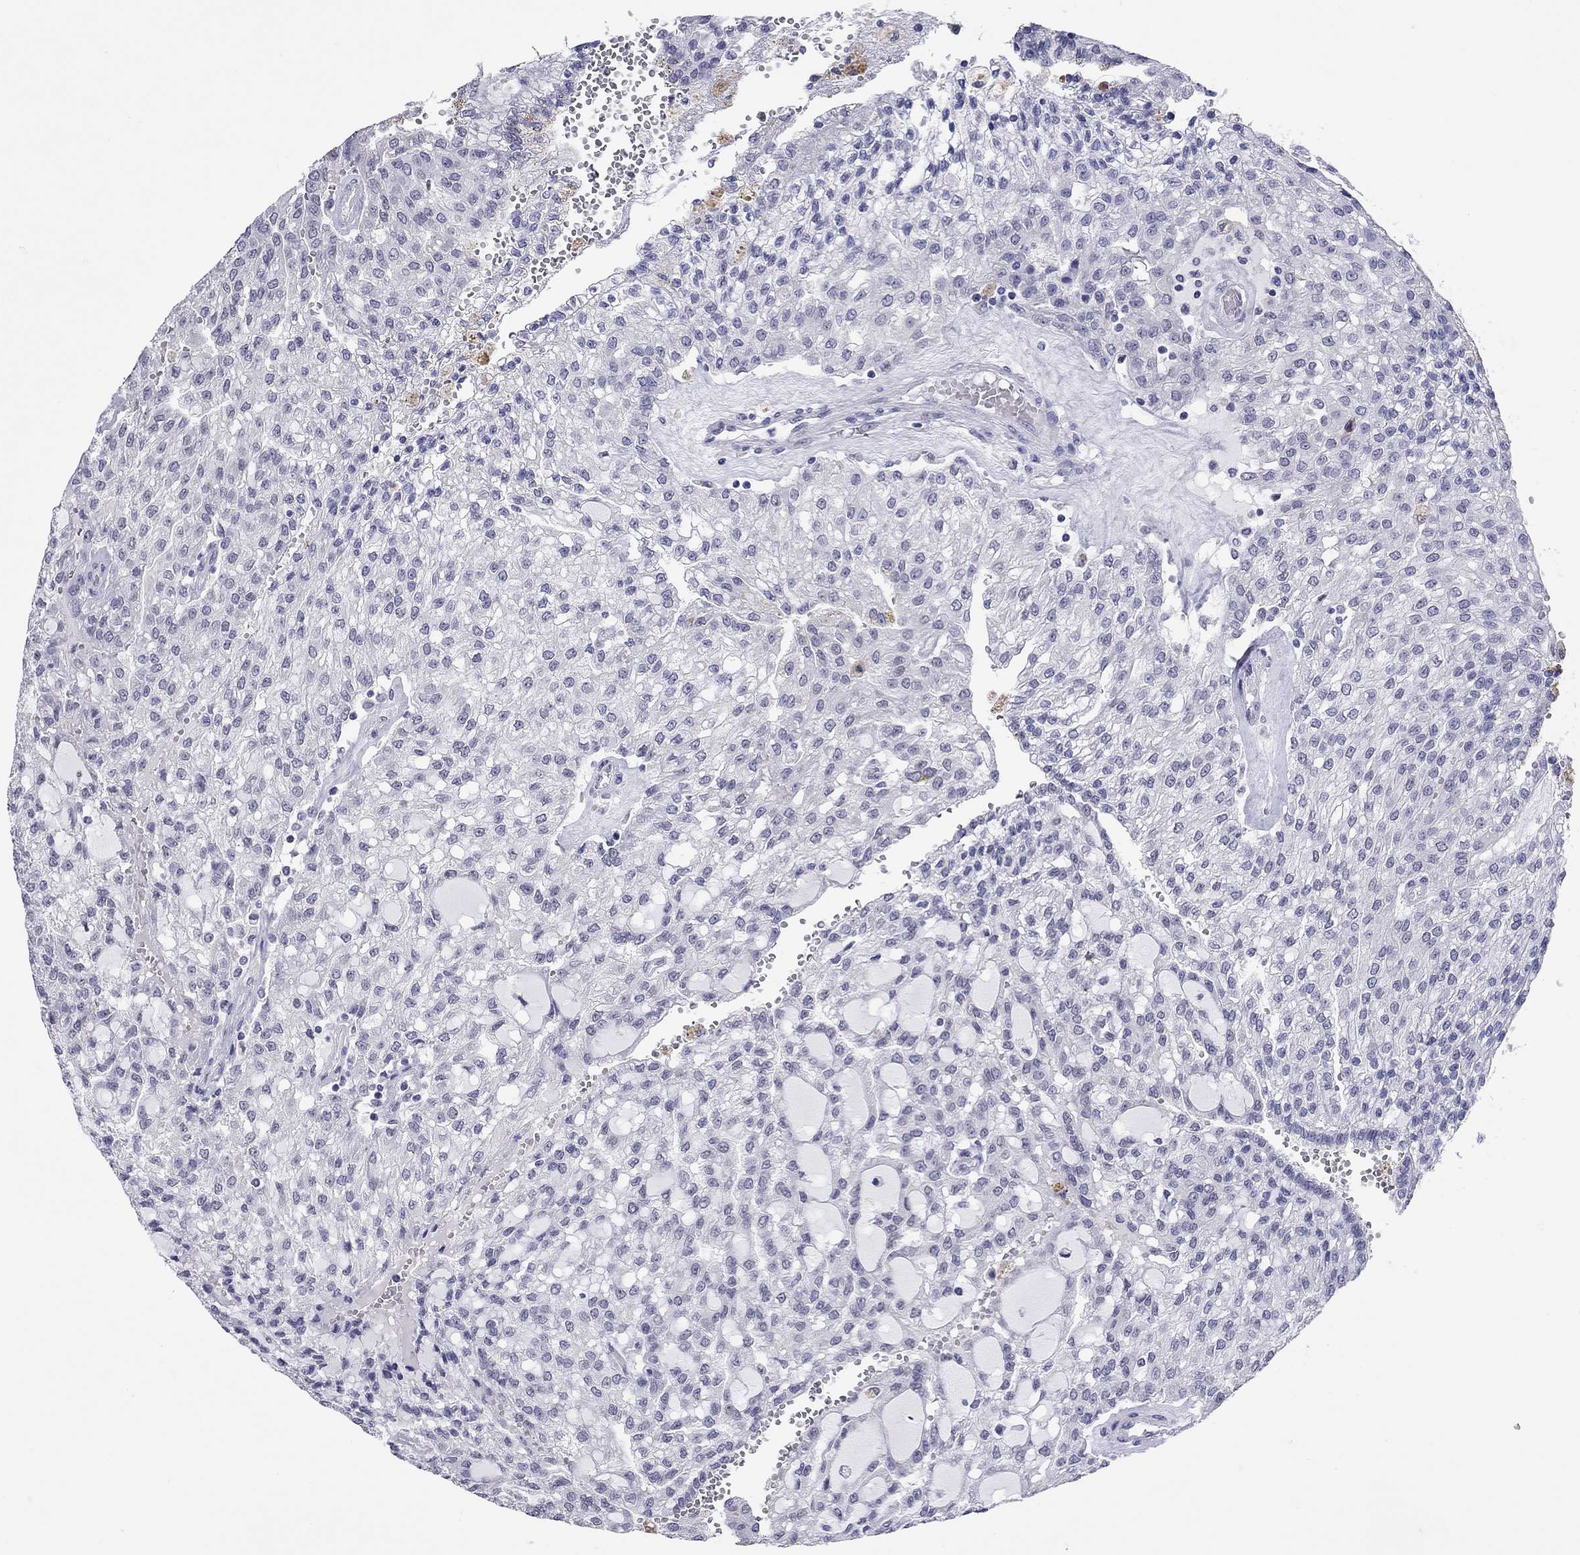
{"staining": {"intensity": "negative", "quantity": "none", "location": "none"}, "tissue": "renal cancer", "cell_type": "Tumor cells", "image_type": "cancer", "snomed": [{"axis": "morphology", "description": "Adenocarcinoma, NOS"}, {"axis": "topography", "description": "Kidney"}], "caption": "Tumor cells show no significant protein expression in adenocarcinoma (renal). (DAB IHC with hematoxylin counter stain).", "gene": "ARMC12", "patient": {"sex": "male", "age": 63}}